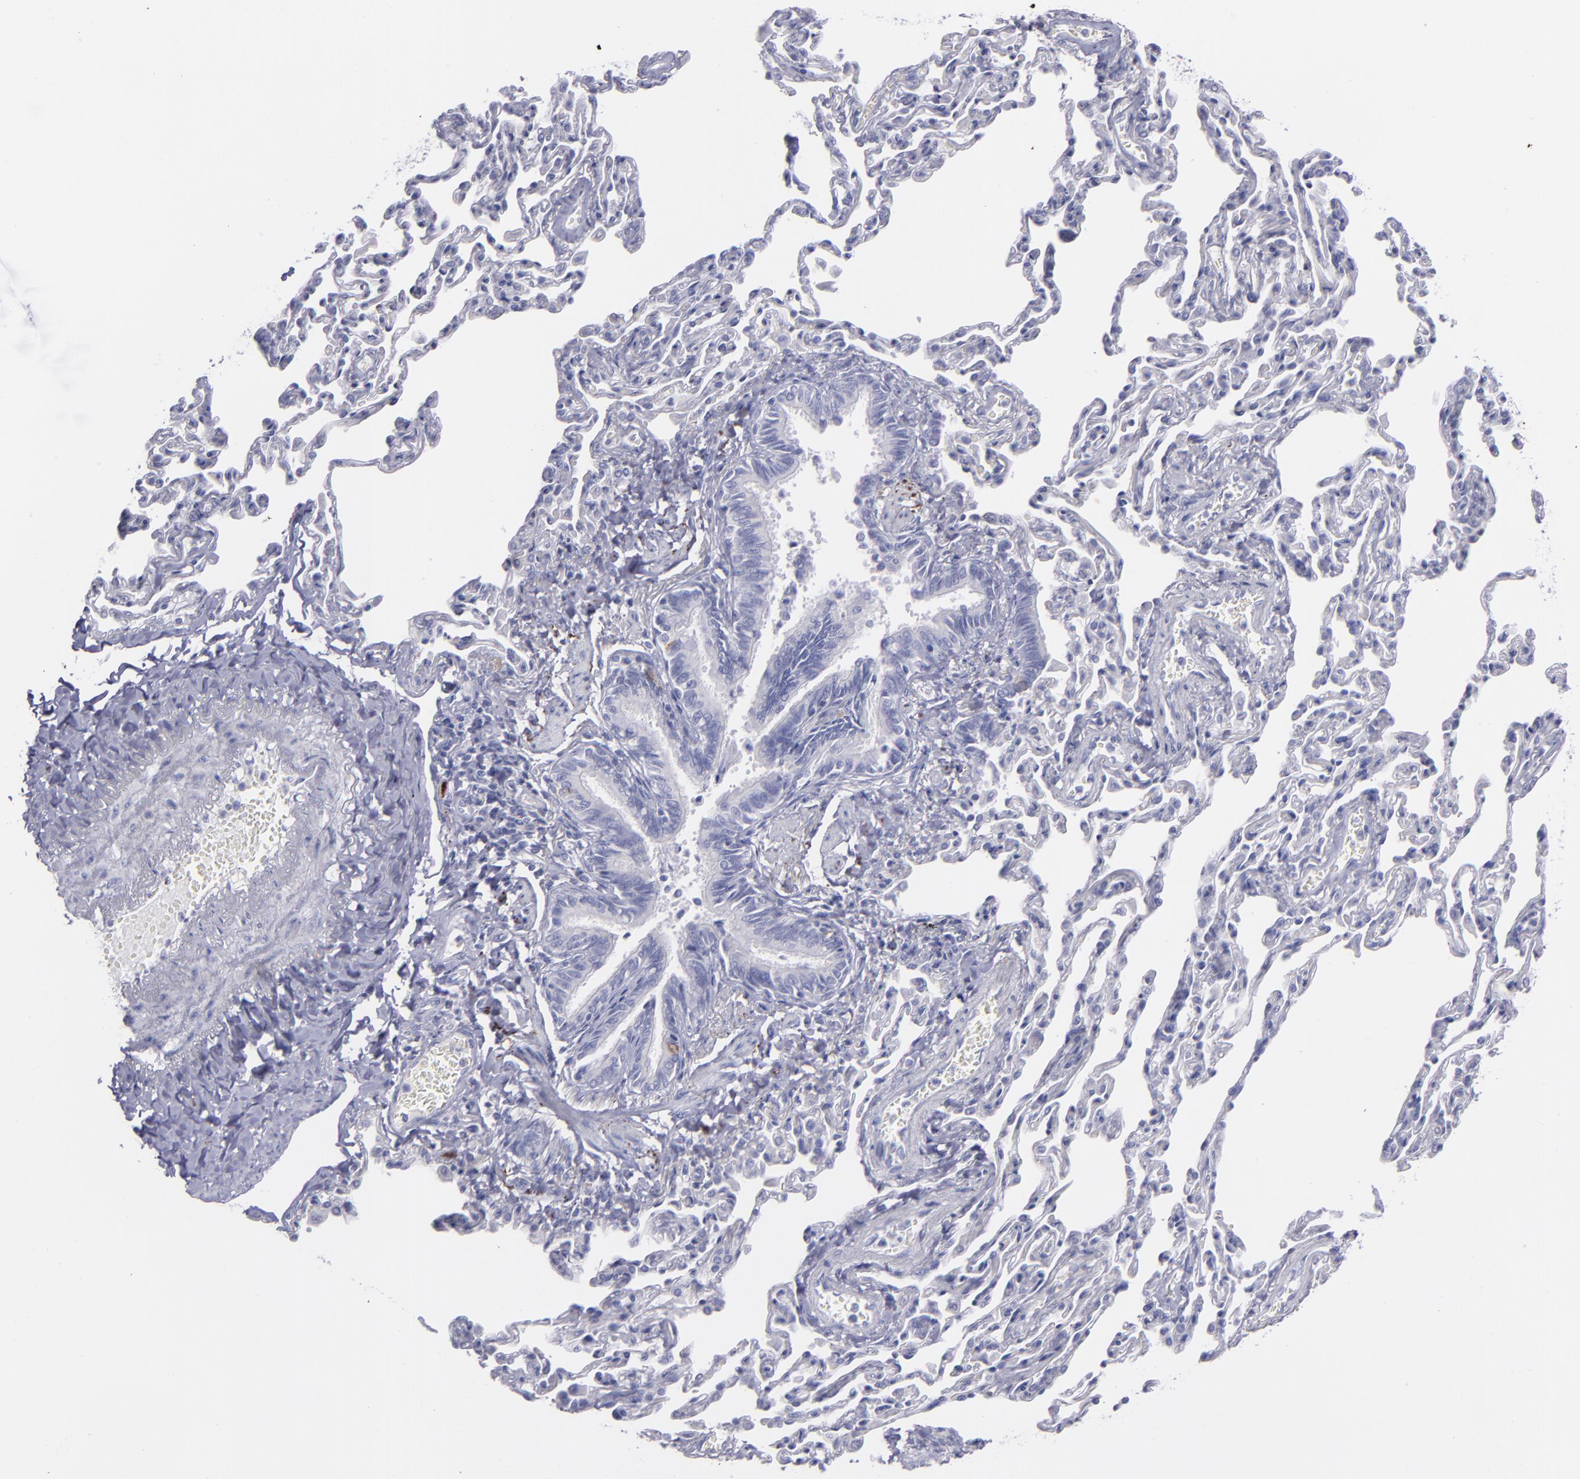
{"staining": {"intensity": "negative", "quantity": "none", "location": "none"}, "tissue": "bronchus", "cell_type": "Respiratory epithelial cells", "image_type": "normal", "snomed": [{"axis": "morphology", "description": "Normal tissue, NOS"}, {"axis": "topography", "description": "Lung"}], "caption": "Bronchus was stained to show a protein in brown. There is no significant staining in respiratory epithelial cells. Nuclei are stained in blue.", "gene": "SNAP25", "patient": {"sex": "male", "age": 64}}